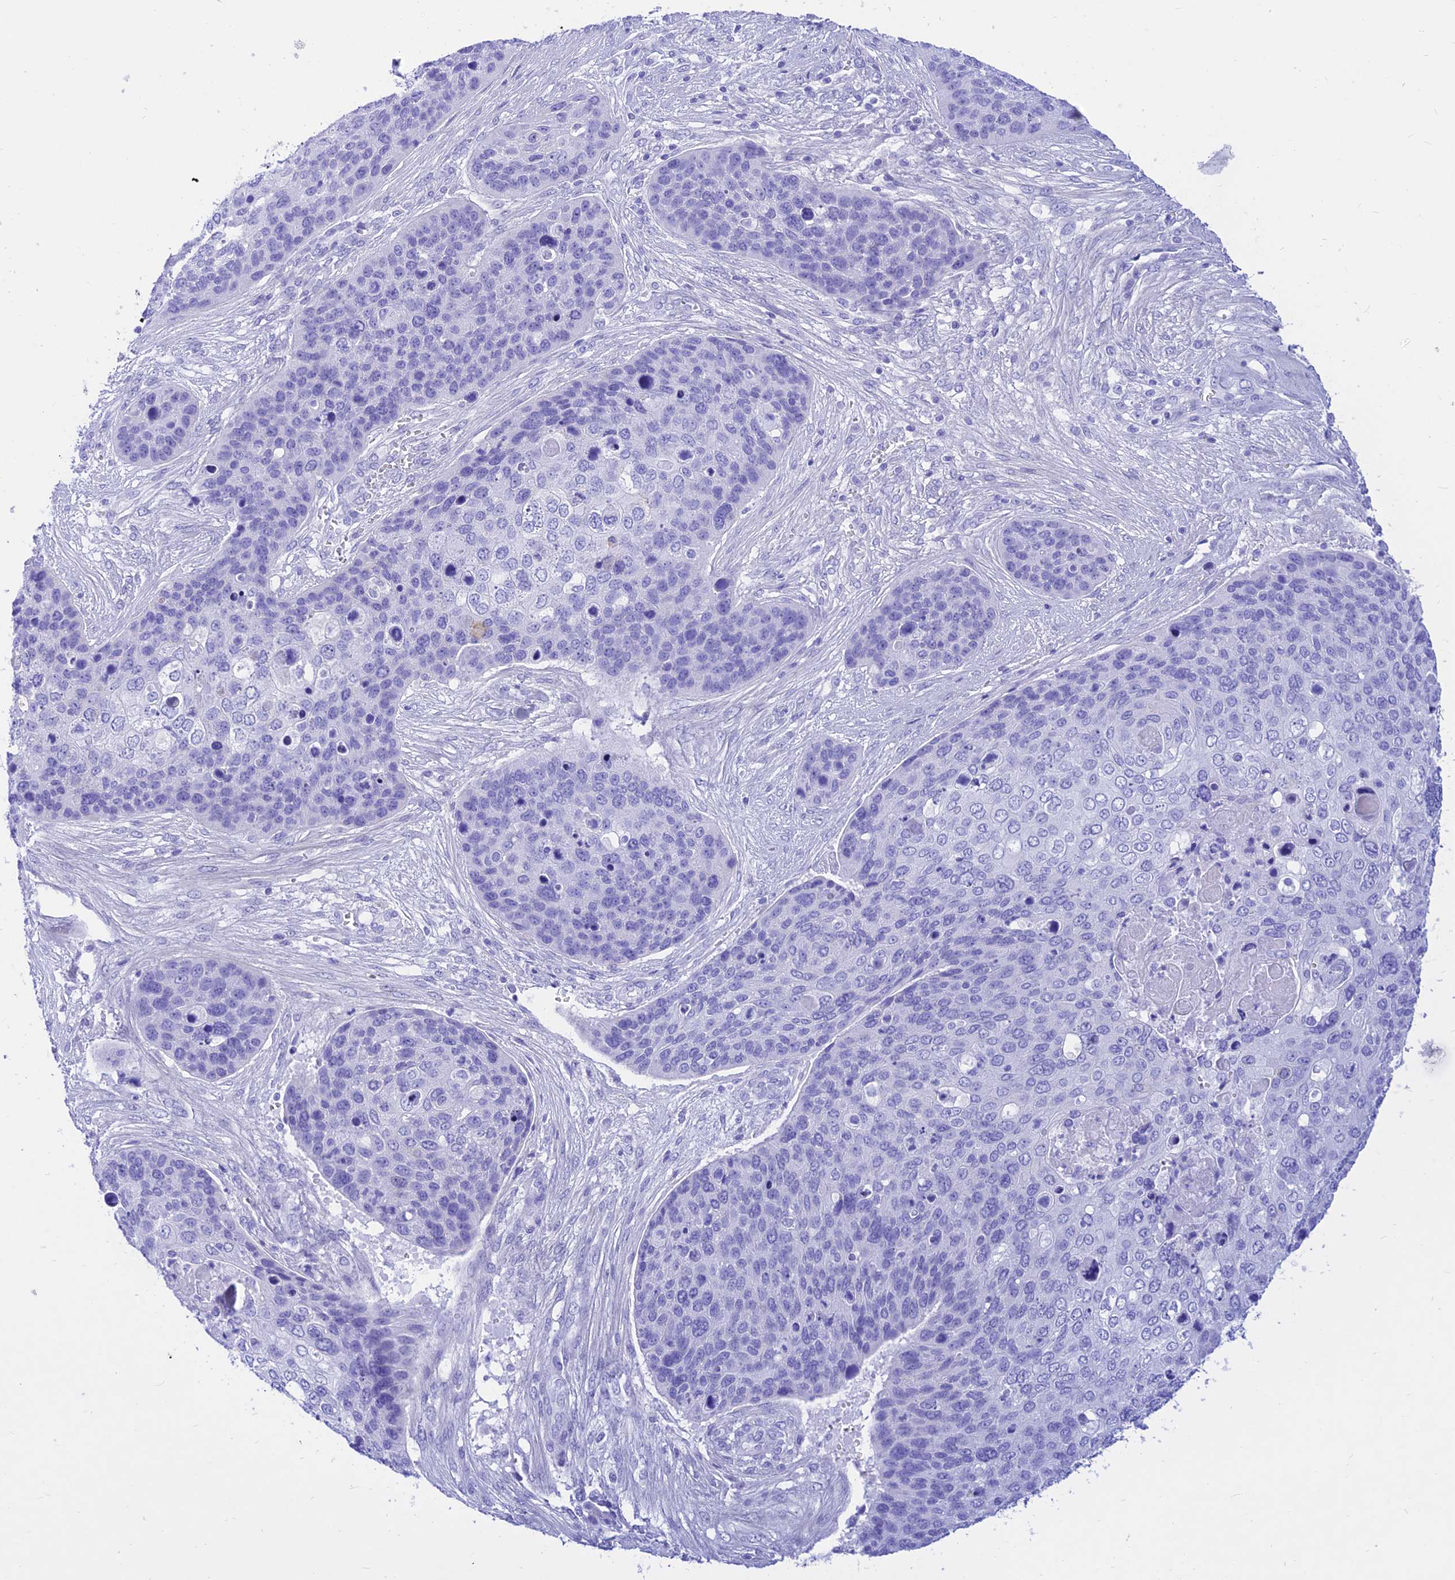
{"staining": {"intensity": "negative", "quantity": "none", "location": "none"}, "tissue": "skin cancer", "cell_type": "Tumor cells", "image_type": "cancer", "snomed": [{"axis": "morphology", "description": "Basal cell carcinoma"}, {"axis": "topography", "description": "Skin"}], "caption": "Immunohistochemistry (IHC) of basal cell carcinoma (skin) demonstrates no expression in tumor cells.", "gene": "PRNP", "patient": {"sex": "female", "age": 74}}